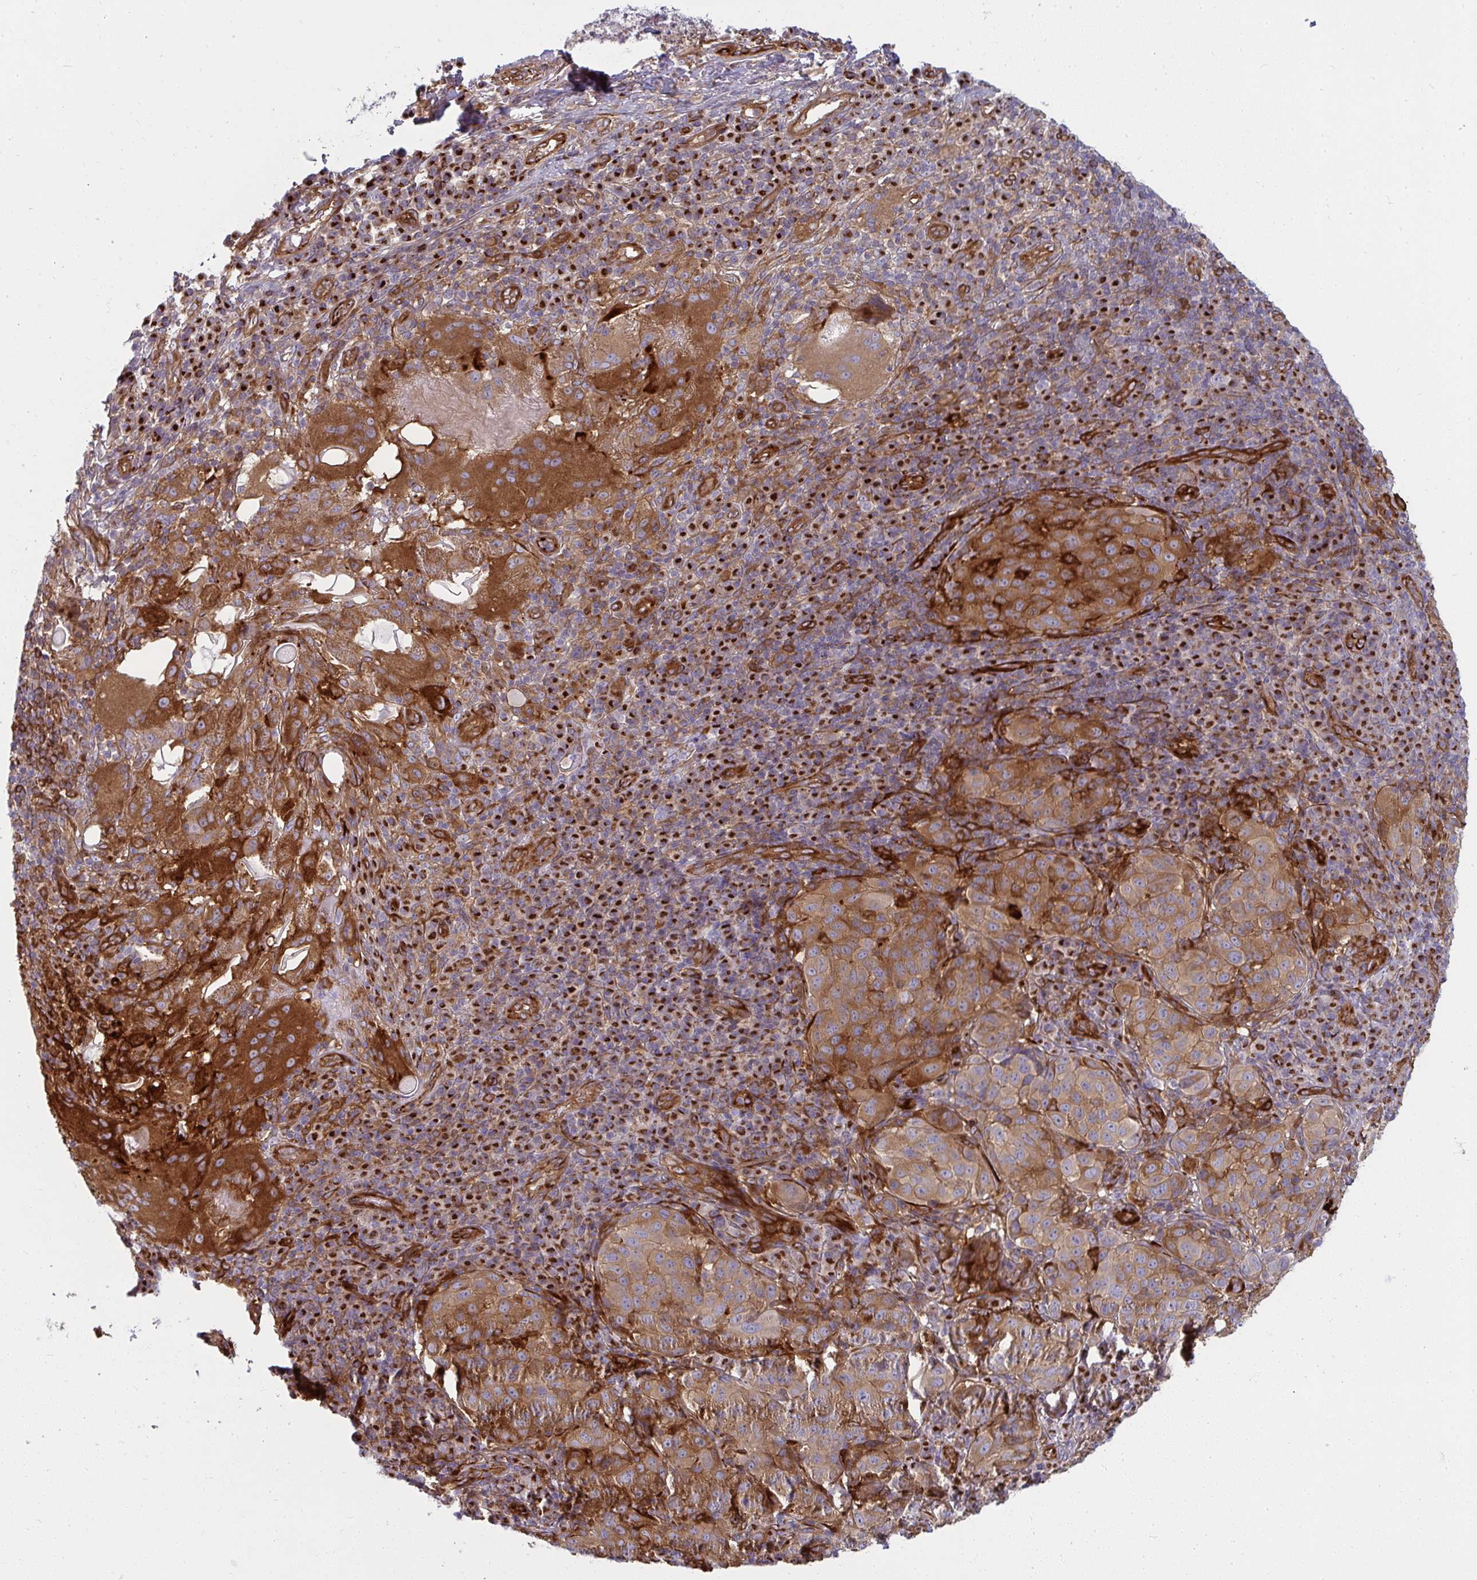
{"staining": {"intensity": "moderate", "quantity": ">75%", "location": "cytoplasmic/membranous"}, "tissue": "melanoma", "cell_type": "Tumor cells", "image_type": "cancer", "snomed": [{"axis": "morphology", "description": "Malignant melanoma, NOS"}, {"axis": "topography", "description": "Skin"}], "caption": "Immunohistochemistry (IHC) micrograph of human malignant melanoma stained for a protein (brown), which demonstrates medium levels of moderate cytoplasmic/membranous positivity in about >75% of tumor cells.", "gene": "IFIT3", "patient": {"sex": "male", "age": 38}}